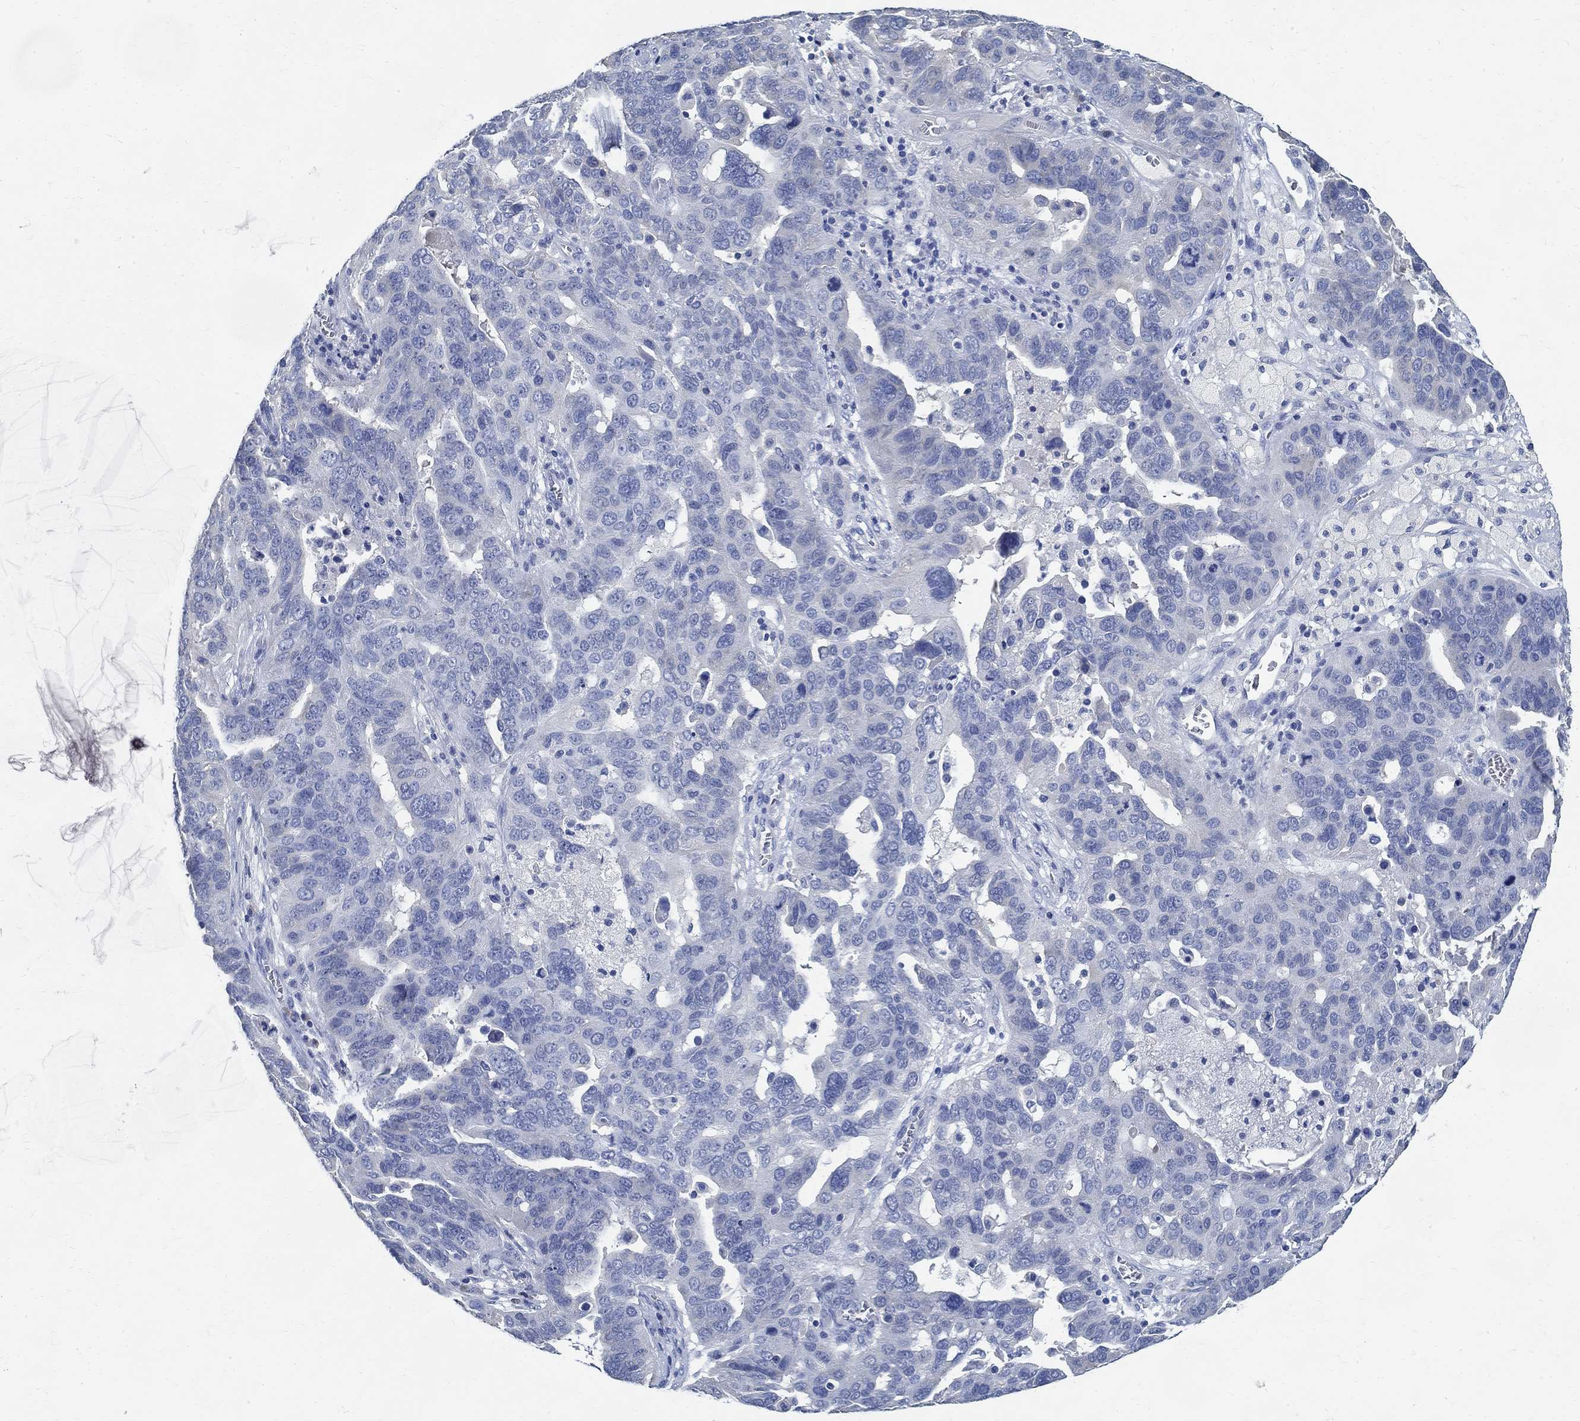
{"staining": {"intensity": "negative", "quantity": "none", "location": "none"}, "tissue": "ovarian cancer", "cell_type": "Tumor cells", "image_type": "cancer", "snomed": [{"axis": "morphology", "description": "Carcinoma, endometroid"}, {"axis": "topography", "description": "Soft tissue"}, {"axis": "topography", "description": "Ovary"}], "caption": "Ovarian cancer (endometroid carcinoma) was stained to show a protein in brown. There is no significant staining in tumor cells.", "gene": "PRX", "patient": {"sex": "female", "age": 52}}